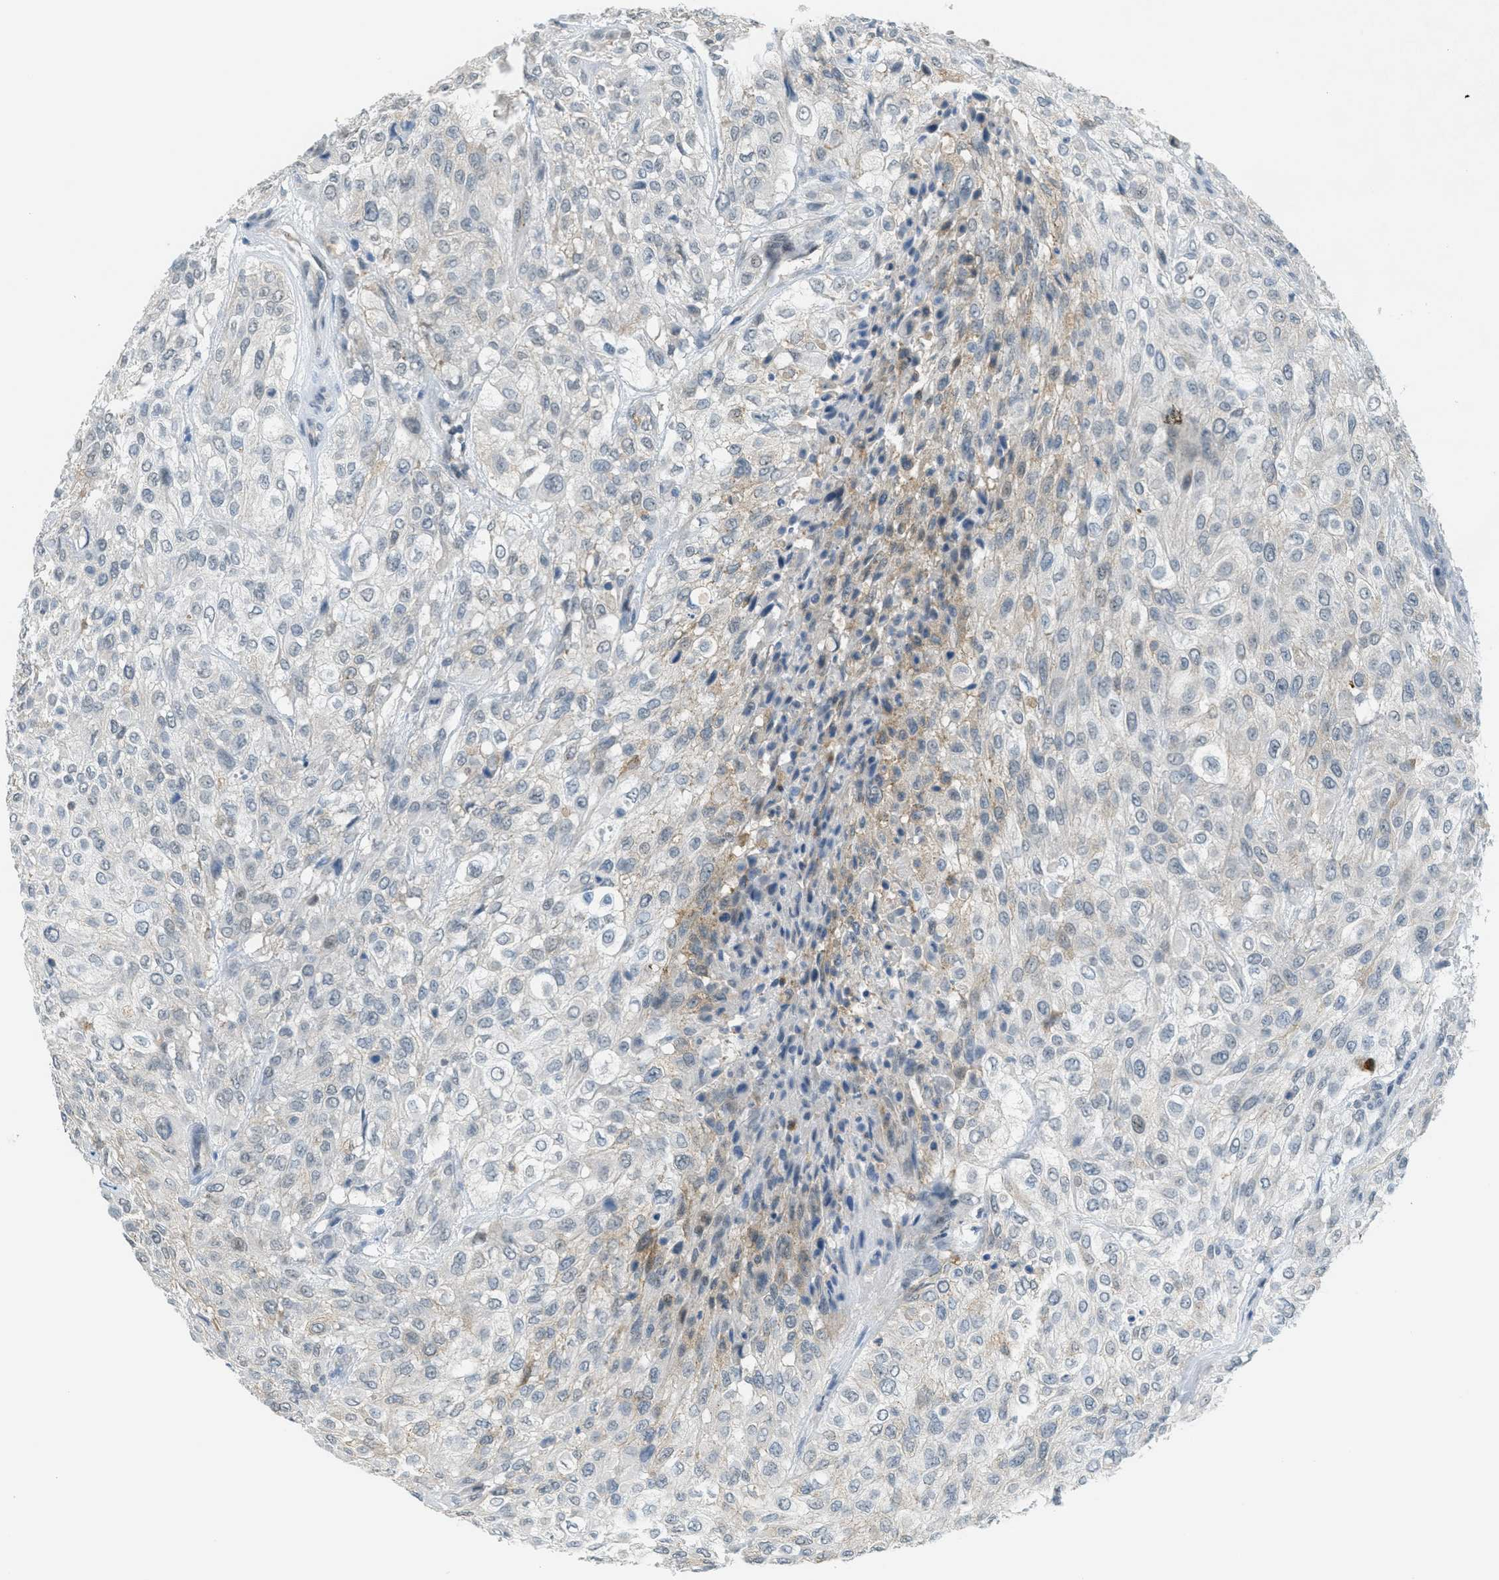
{"staining": {"intensity": "weak", "quantity": "<25%", "location": "cytoplasmic/membranous"}, "tissue": "urothelial cancer", "cell_type": "Tumor cells", "image_type": "cancer", "snomed": [{"axis": "morphology", "description": "Urothelial carcinoma, High grade"}, {"axis": "topography", "description": "Urinary bladder"}], "caption": "This is an immunohistochemistry histopathology image of urothelial cancer. There is no staining in tumor cells.", "gene": "FYN", "patient": {"sex": "male", "age": 57}}